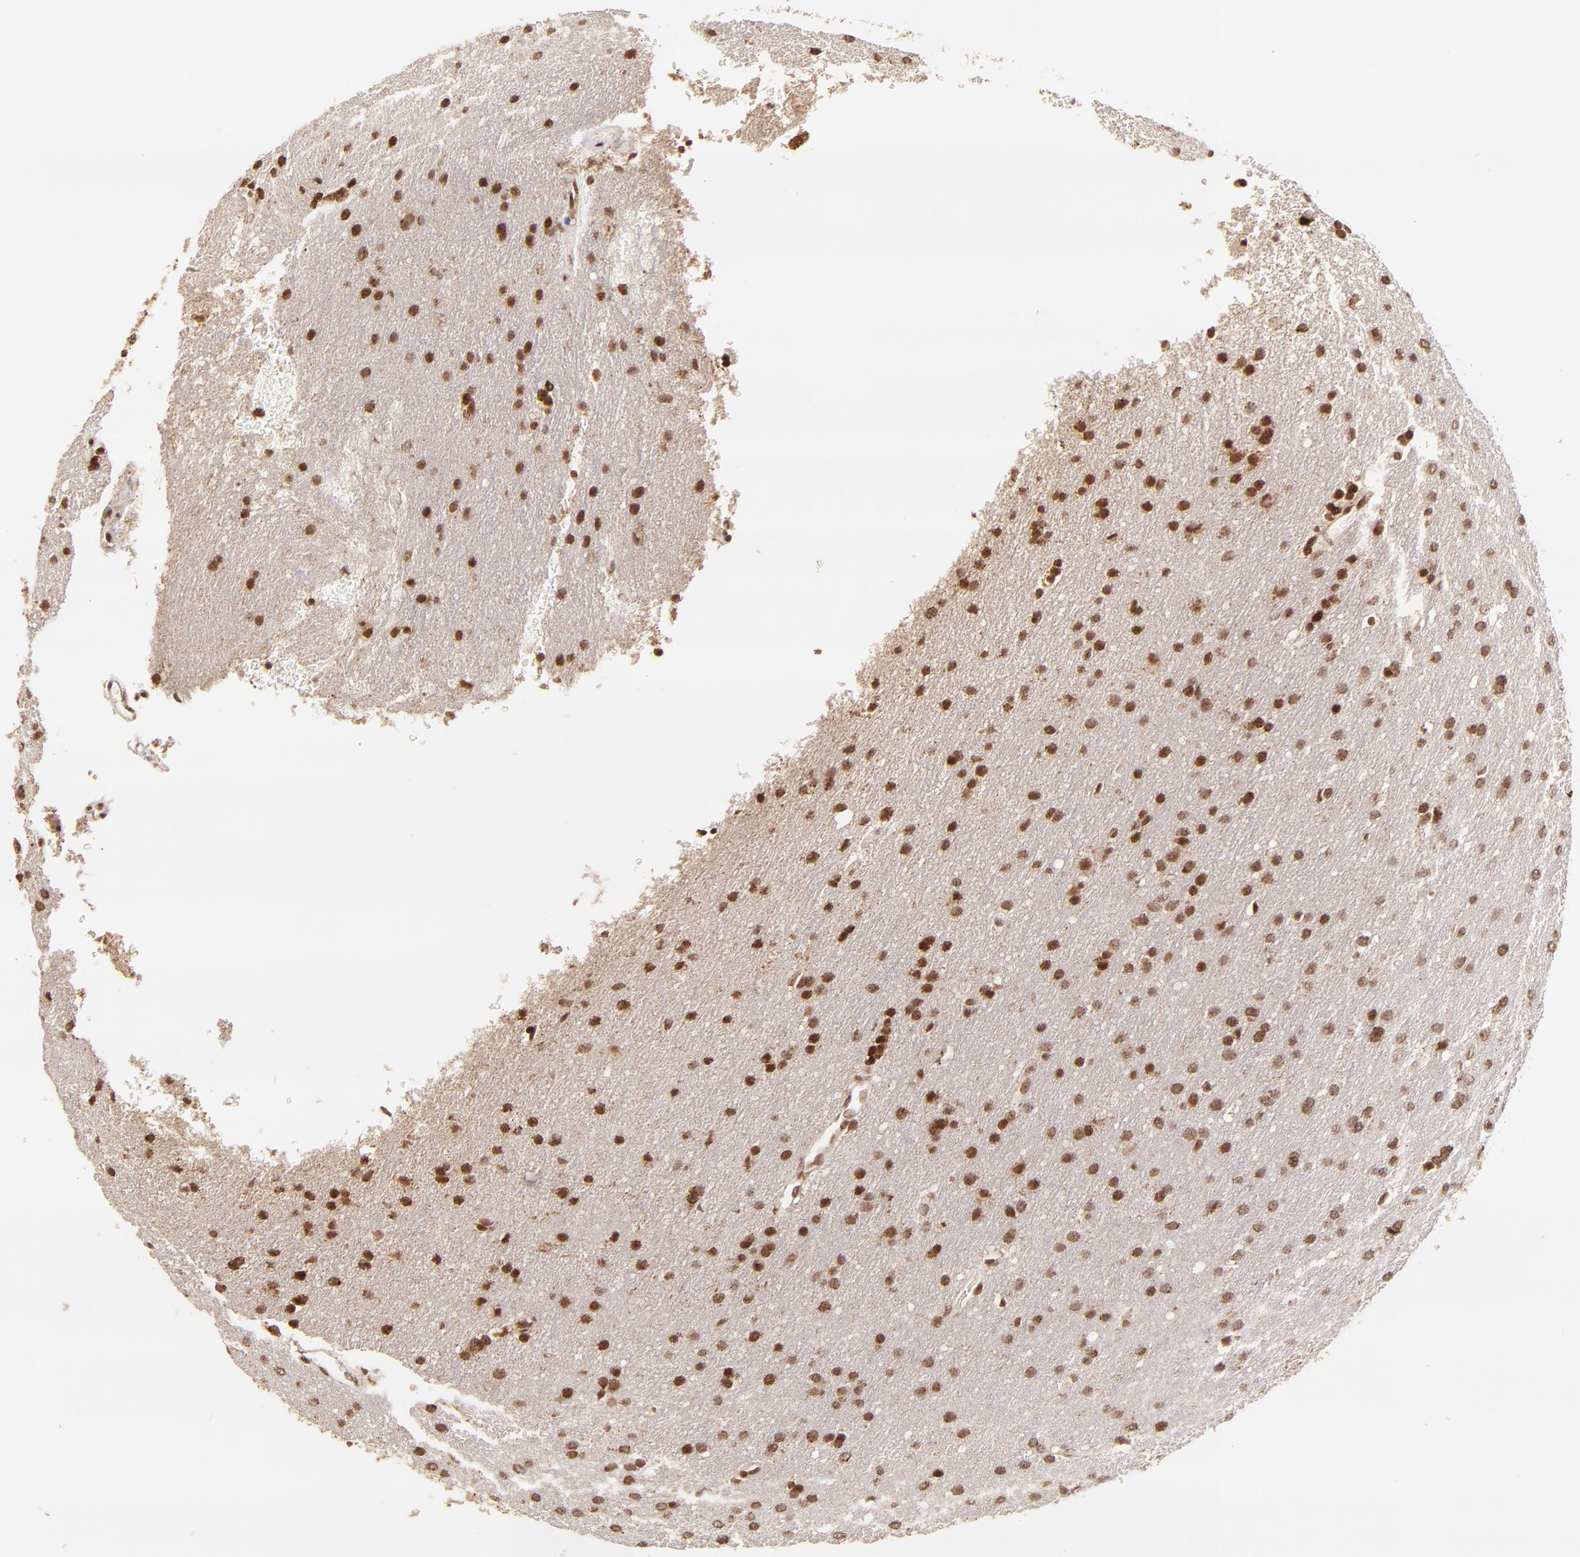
{"staining": {"intensity": "strong", "quantity": ">75%", "location": "nuclear"}, "tissue": "glioma", "cell_type": "Tumor cells", "image_type": "cancer", "snomed": [{"axis": "morphology", "description": "Glioma, malignant, Low grade"}, {"axis": "topography", "description": "Brain"}], "caption": "The image demonstrates immunohistochemical staining of glioma. There is strong nuclear staining is present in approximately >75% of tumor cells. The staining is performed using DAB brown chromogen to label protein expression. The nuclei are counter-stained blue using hematoxylin.", "gene": "MED15", "patient": {"sex": "female", "age": 32}}